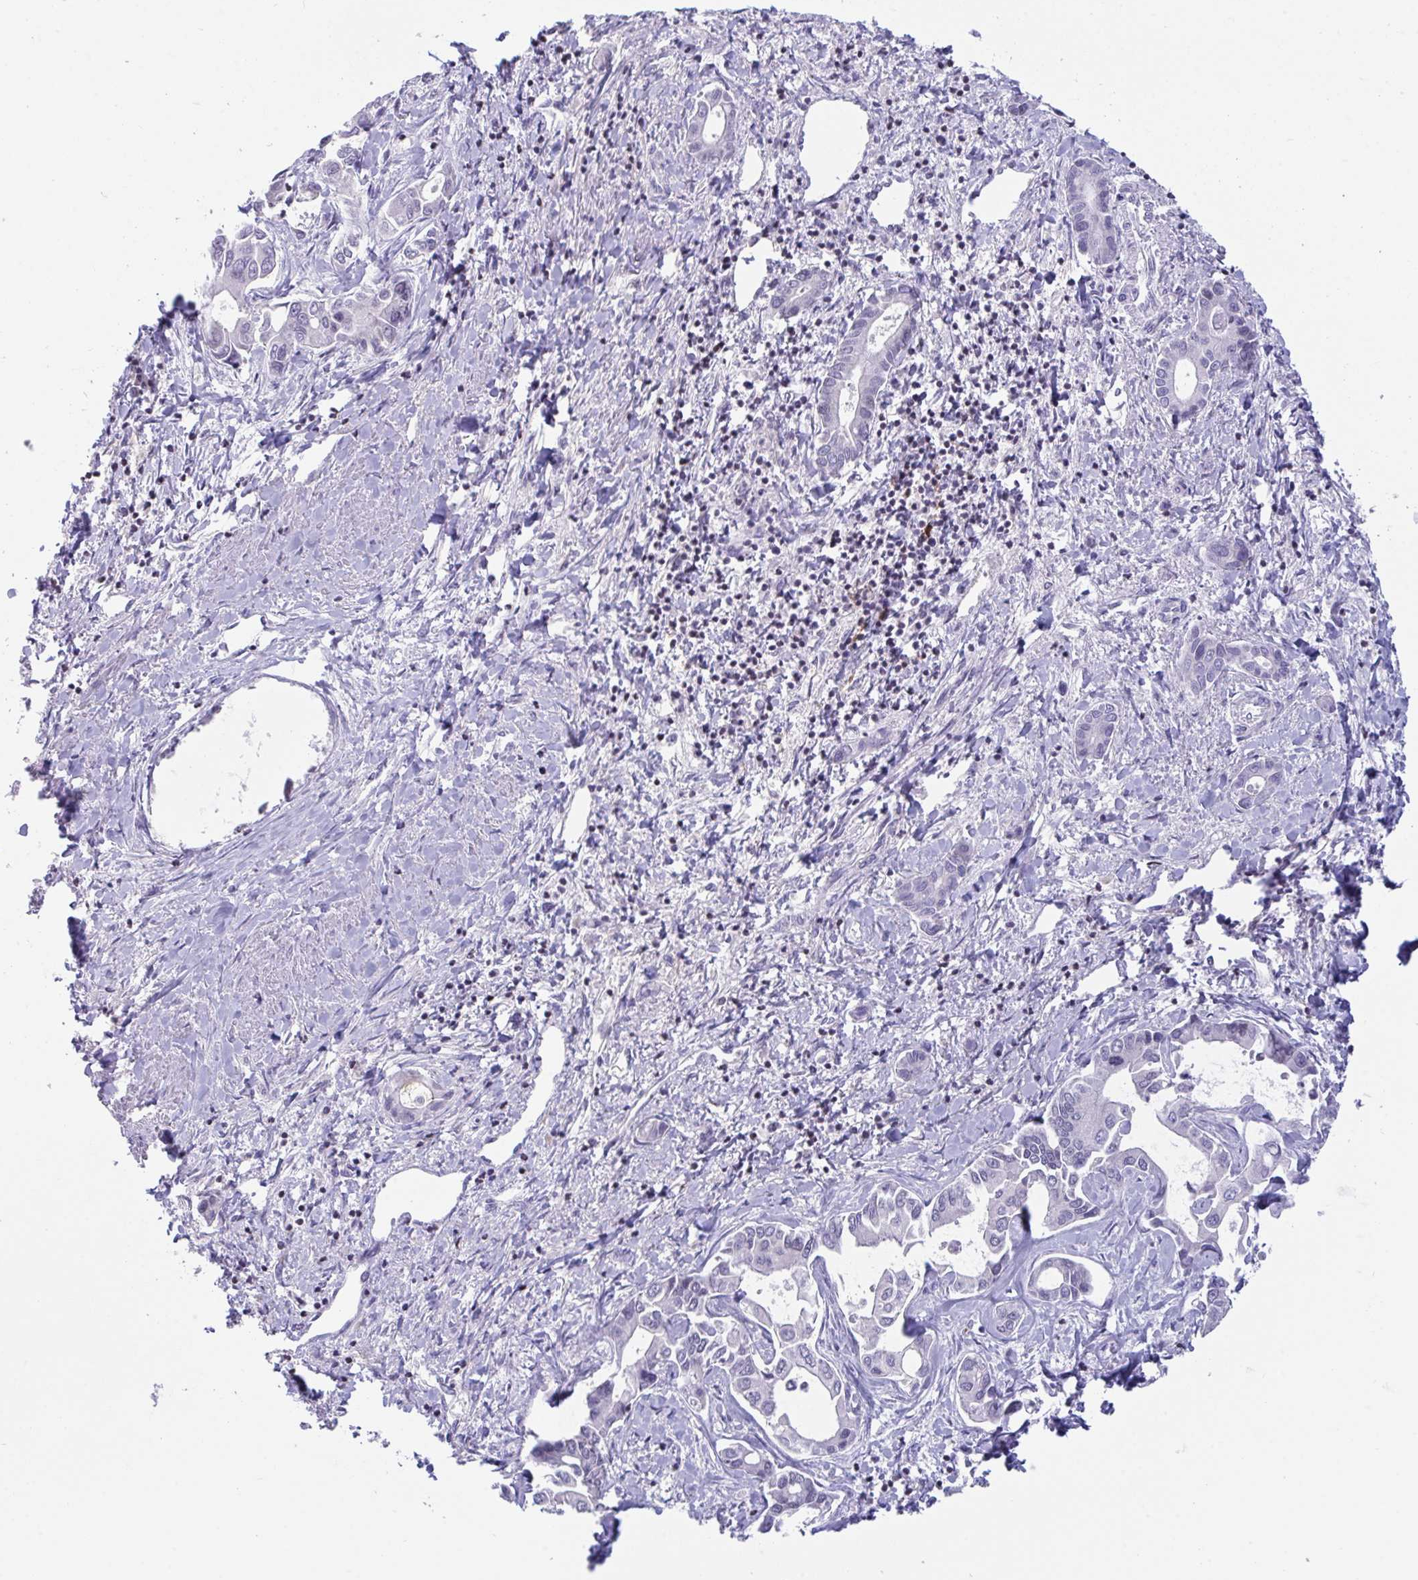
{"staining": {"intensity": "negative", "quantity": "none", "location": "none"}, "tissue": "liver cancer", "cell_type": "Tumor cells", "image_type": "cancer", "snomed": [{"axis": "morphology", "description": "Cholangiocarcinoma"}, {"axis": "topography", "description": "Liver"}], "caption": "An IHC histopathology image of liver cancer is shown. There is no staining in tumor cells of liver cancer. (Stains: DAB (3,3'-diaminobenzidine) IHC with hematoxylin counter stain, Microscopy: brightfield microscopy at high magnification).", "gene": "SNX11", "patient": {"sex": "male", "age": 66}}